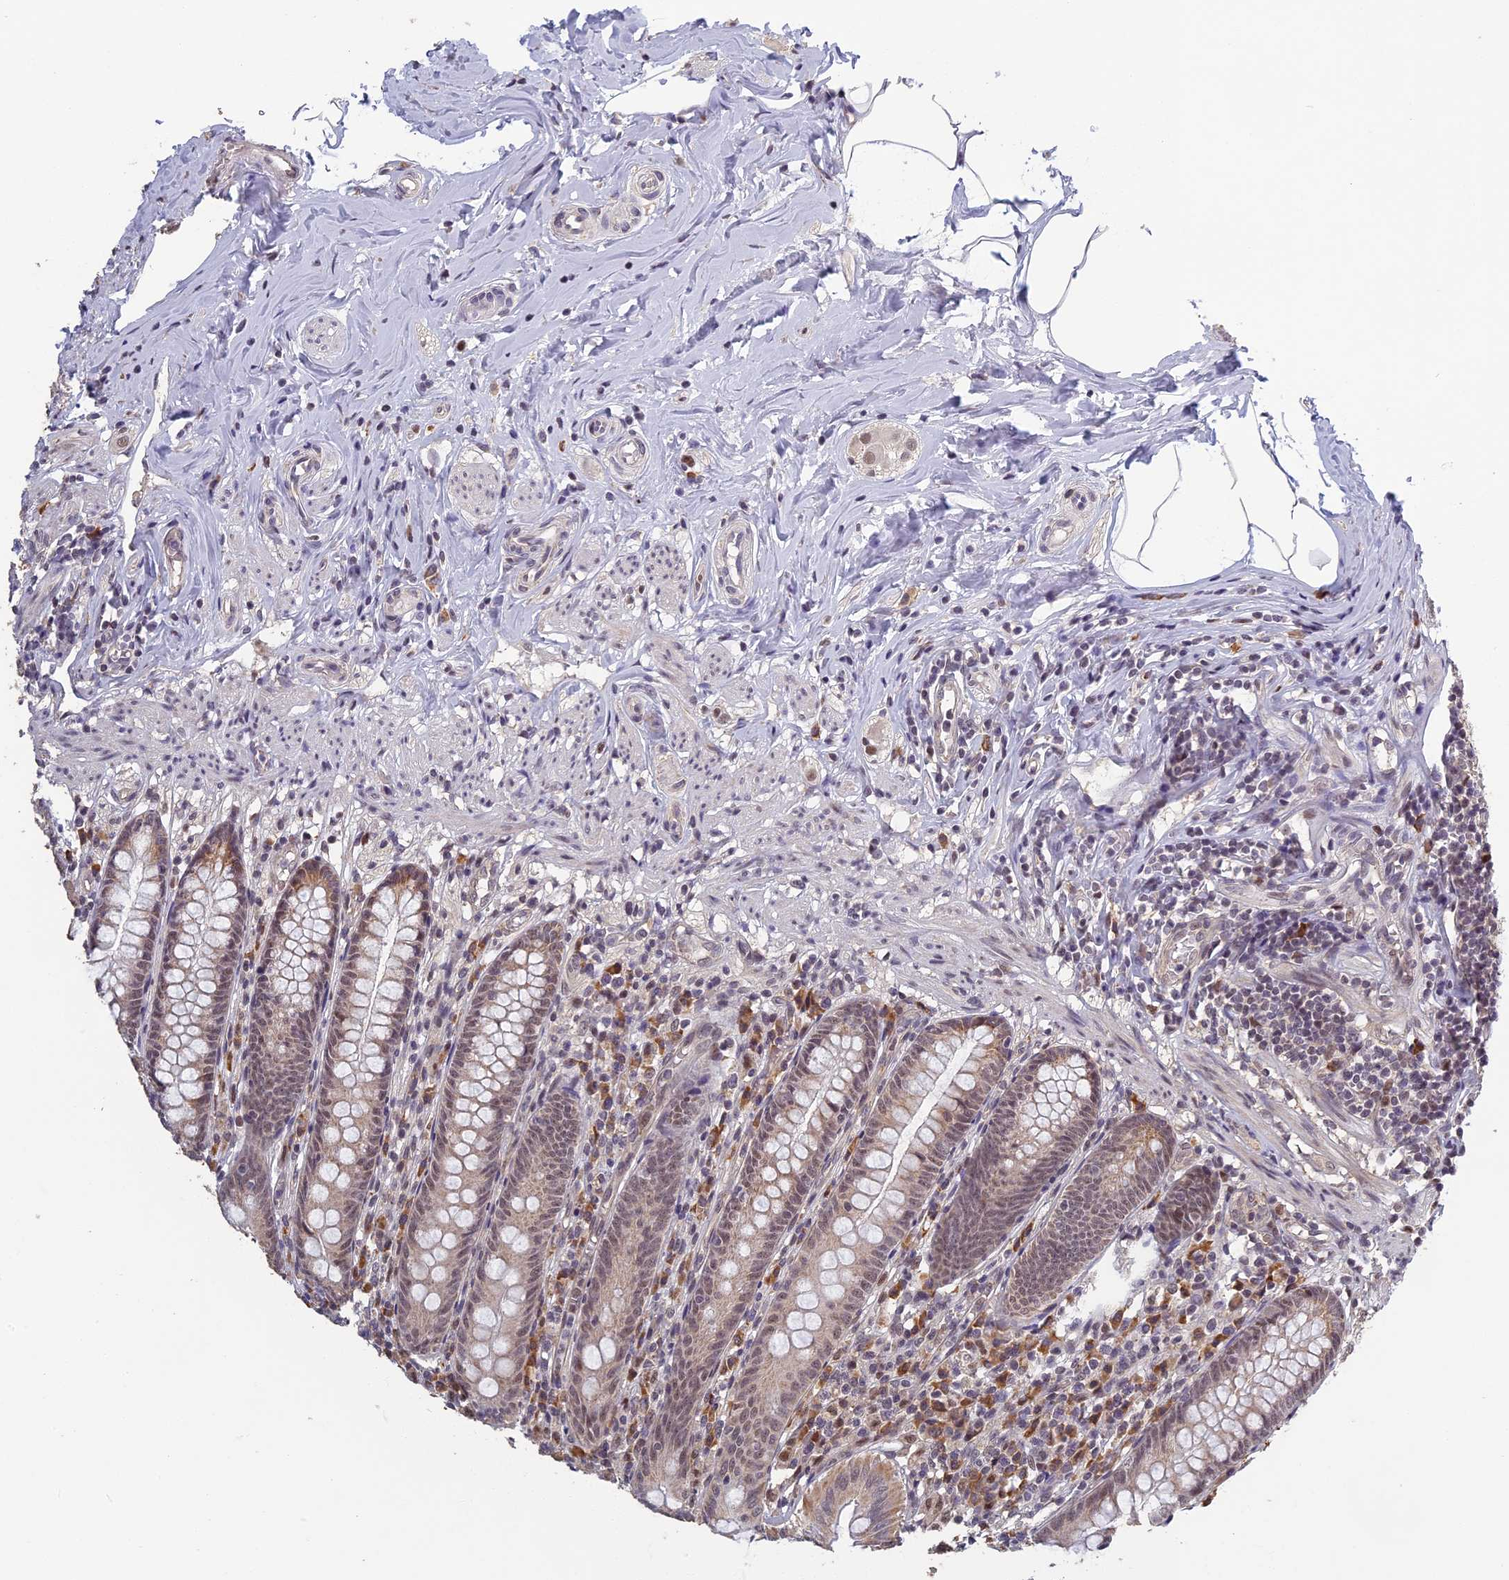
{"staining": {"intensity": "weak", "quantity": "25%-75%", "location": "cytoplasmic/membranous,nuclear"}, "tissue": "appendix", "cell_type": "Glandular cells", "image_type": "normal", "snomed": [{"axis": "morphology", "description": "Normal tissue, NOS"}, {"axis": "topography", "description": "Appendix"}], "caption": "IHC micrograph of benign human appendix stained for a protein (brown), which exhibits low levels of weak cytoplasmic/membranous,nuclear positivity in about 25%-75% of glandular cells.", "gene": "MORF4L1", "patient": {"sex": "male", "age": 55}}